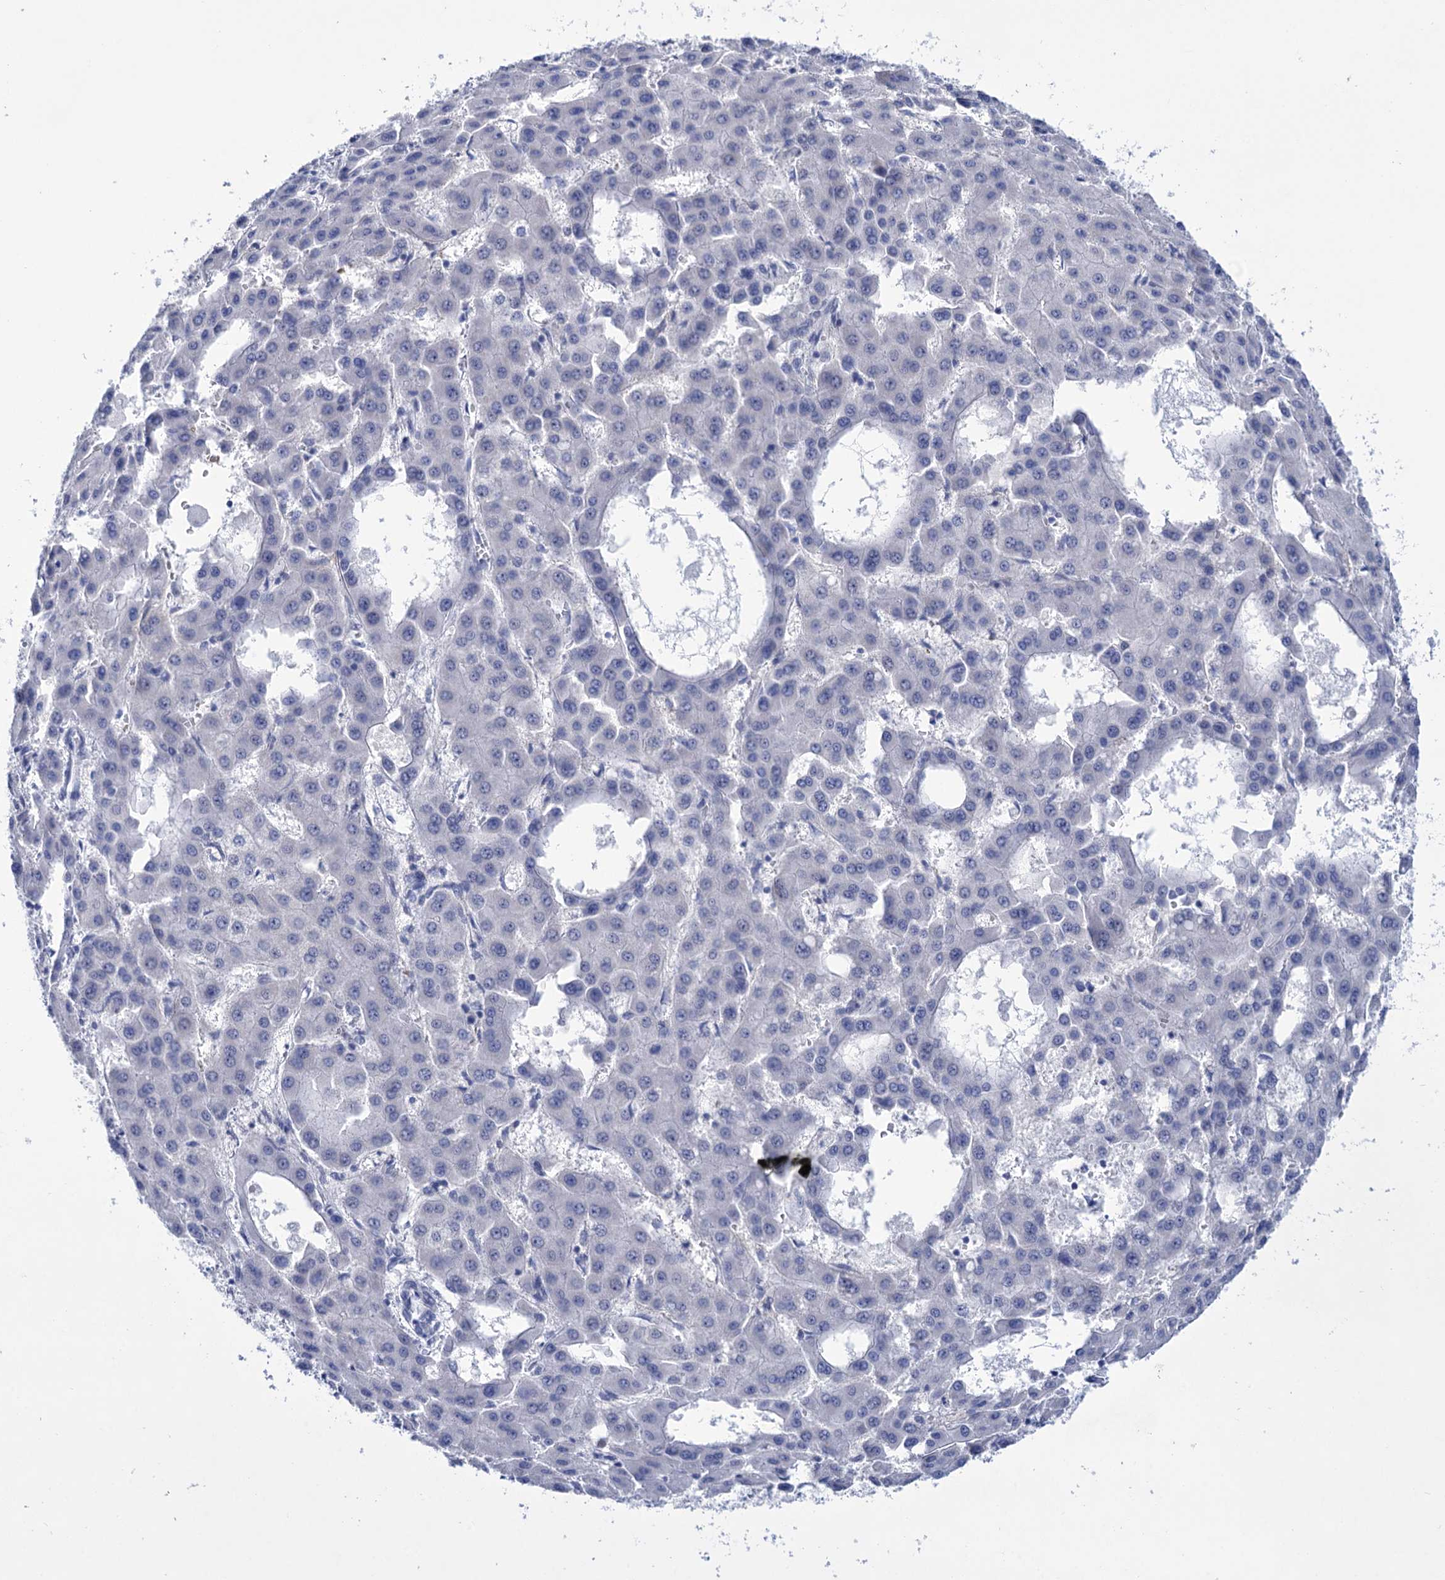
{"staining": {"intensity": "negative", "quantity": "none", "location": "none"}, "tissue": "liver cancer", "cell_type": "Tumor cells", "image_type": "cancer", "snomed": [{"axis": "morphology", "description": "Carcinoma, Hepatocellular, NOS"}, {"axis": "topography", "description": "Liver"}], "caption": "Immunohistochemistry photomicrograph of neoplastic tissue: liver hepatocellular carcinoma stained with DAB (3,3'-diaminobenzidine) shows no significant protein expression in tumor cells. The staining is performed using DAB (3,3'-diaminobenzidine) brown chromogen with nuclei counter-stained in using hematoxylin.", "gene": "YARS2", "patient": {"sex": "male", "age": 47}}